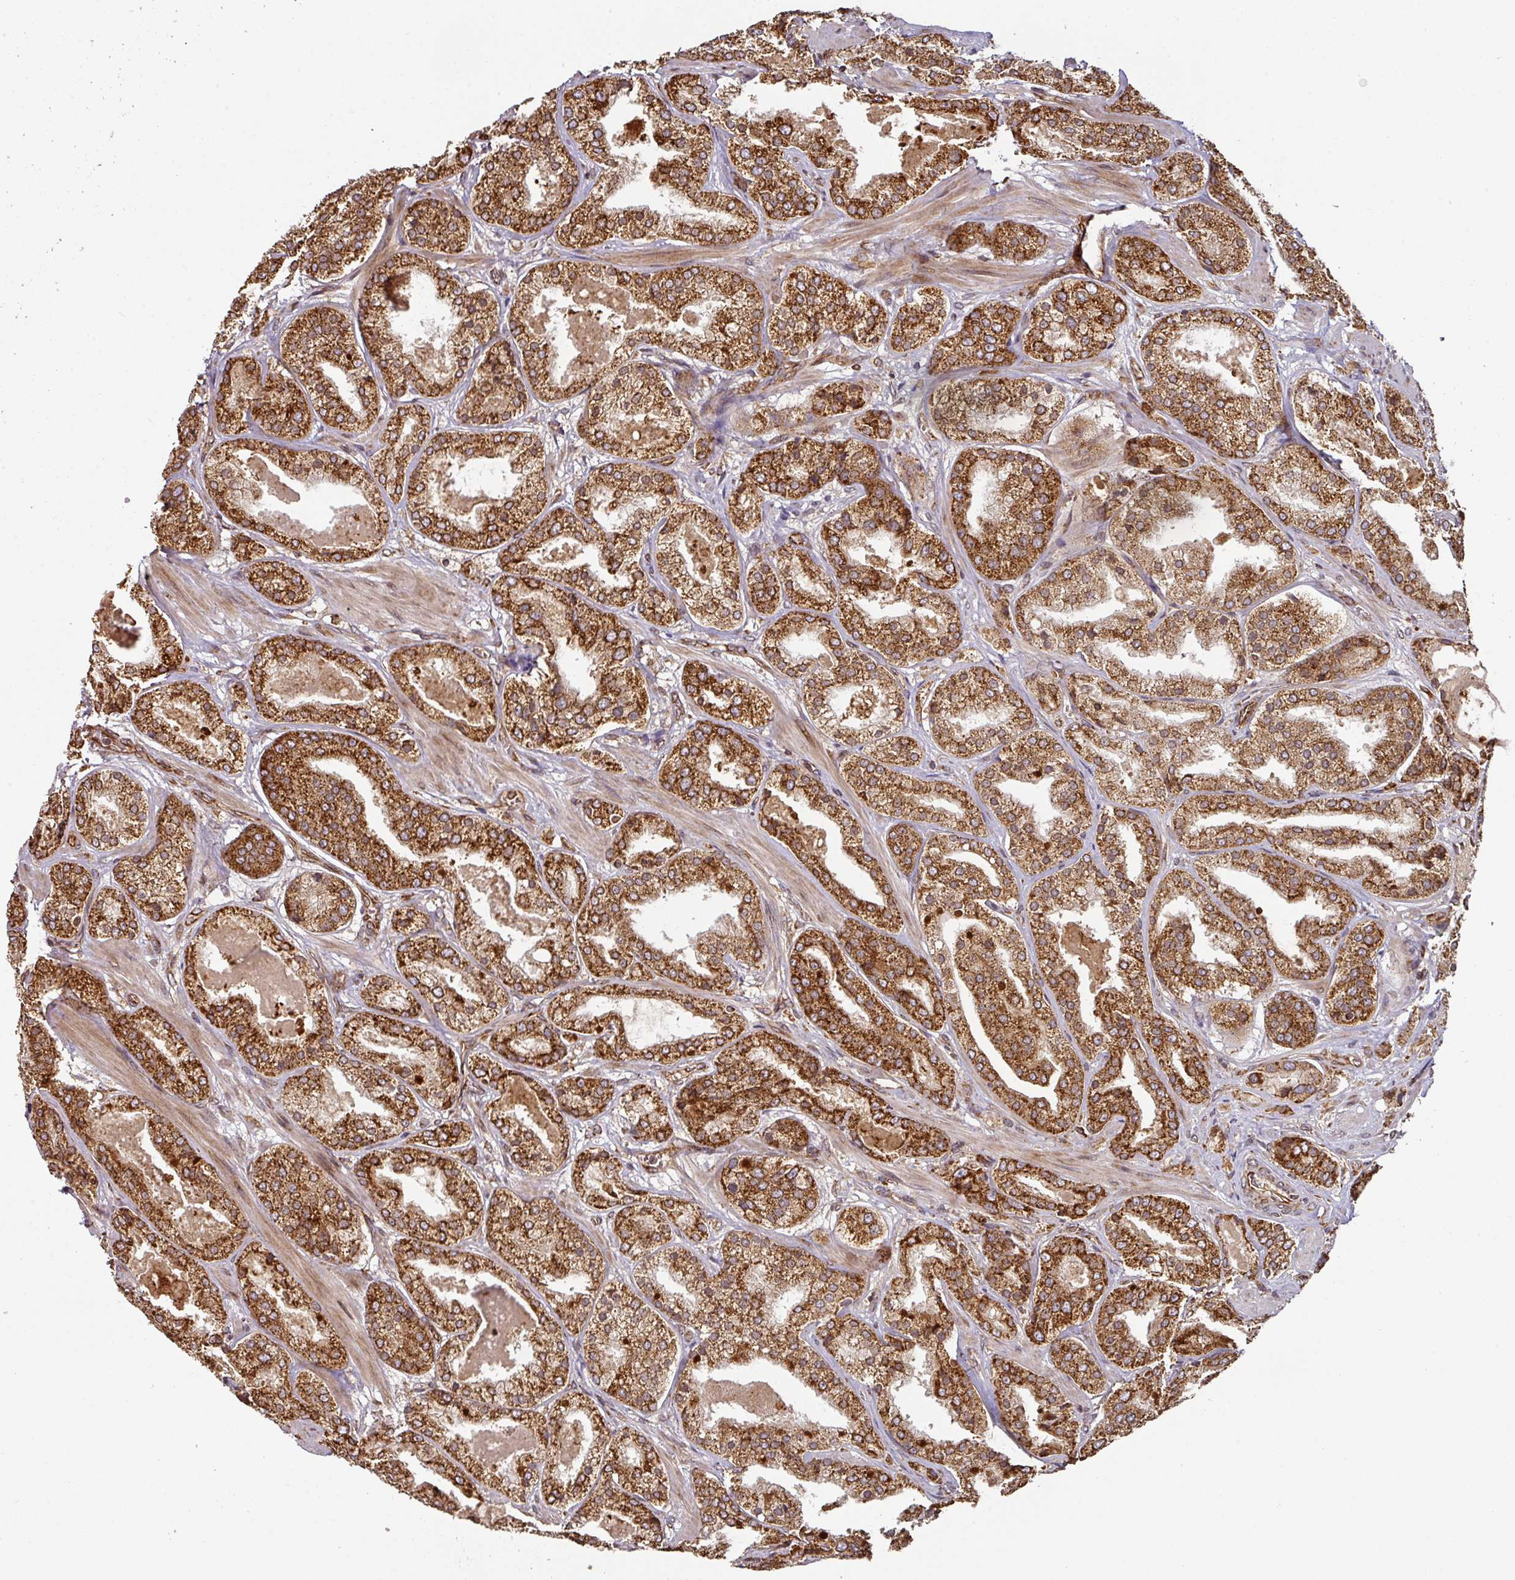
{"staining": {"intensity": "strong", "quantity": ">75%", "location": "cytoplasmic/membranous"}, "tissue": "prostate cancer", "cell_type": "Tumor cells", "image_type": "cancer", "snomed": [{"axis": "morphology", "description": "Adenocarcinoma, High grade"}, {"axis": "topography", "description": "Prostate"}], "caption": "This image demonstrates high-grade adenocarcinoma (prostate) stained with immunohistochemistry (IHC) to label a protein in brown. The cytoplasmic/membranous of tumor cells show strong positivity for the protein. Nuclei are counter-stained blue.", "gene": "TRAP1", "patient": {"sex": "male", "age": 63}}